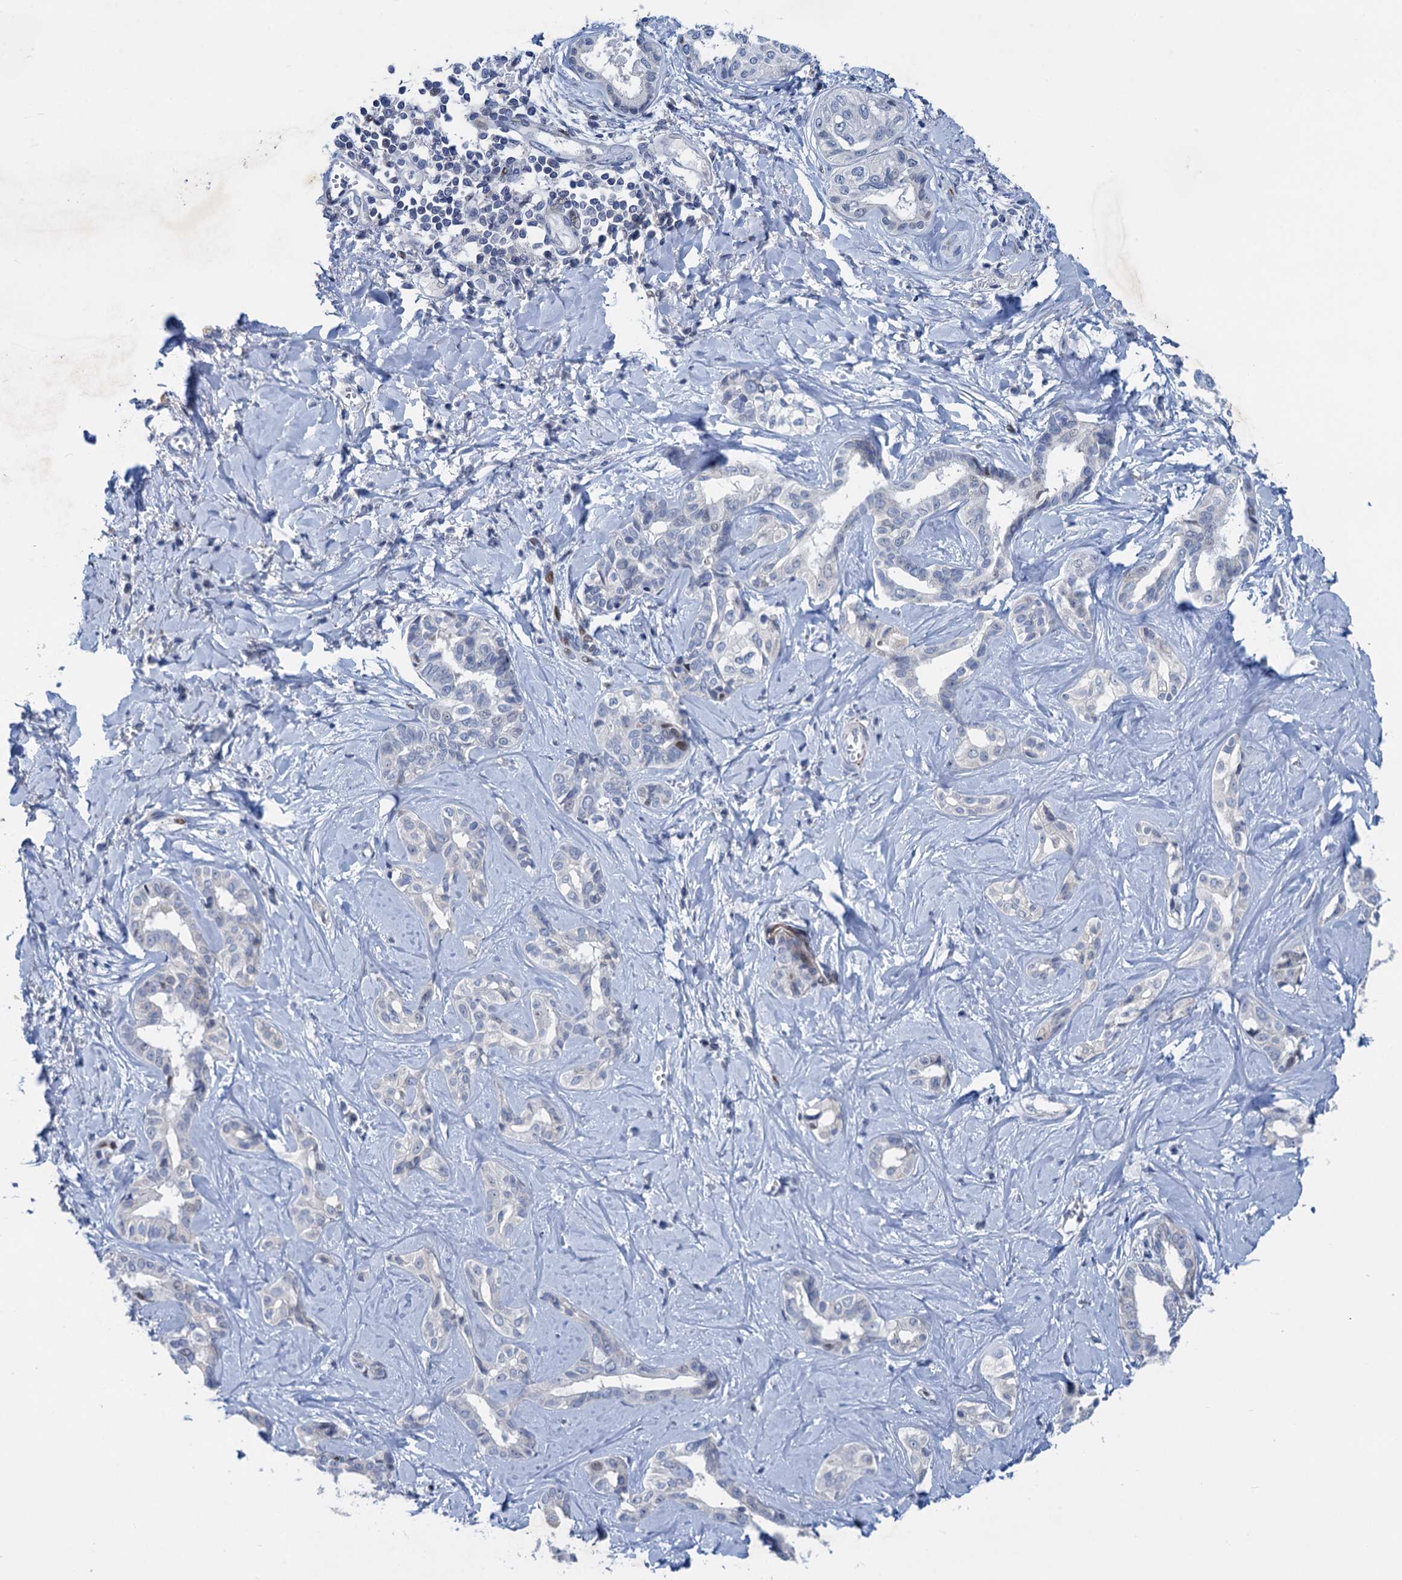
{"staining": {"intensity": "negative", "quantity": "none", "location": "none"}, "tissue": "liver cancer", "cell_type": "Tumor cells", "image_type": "cancer", "snomed": [{"axis": "morphology", "description": "Cholangiocarcinoma"}, {"axis": "topography", "description": "Liver"}], "caption": "High power microscopy image of an immunohistochemistry image of liver cancer, revealing no significant staining in tumor cells.", "gene": "ESYT3", "patient": {"sex": "female", "age": 77}}